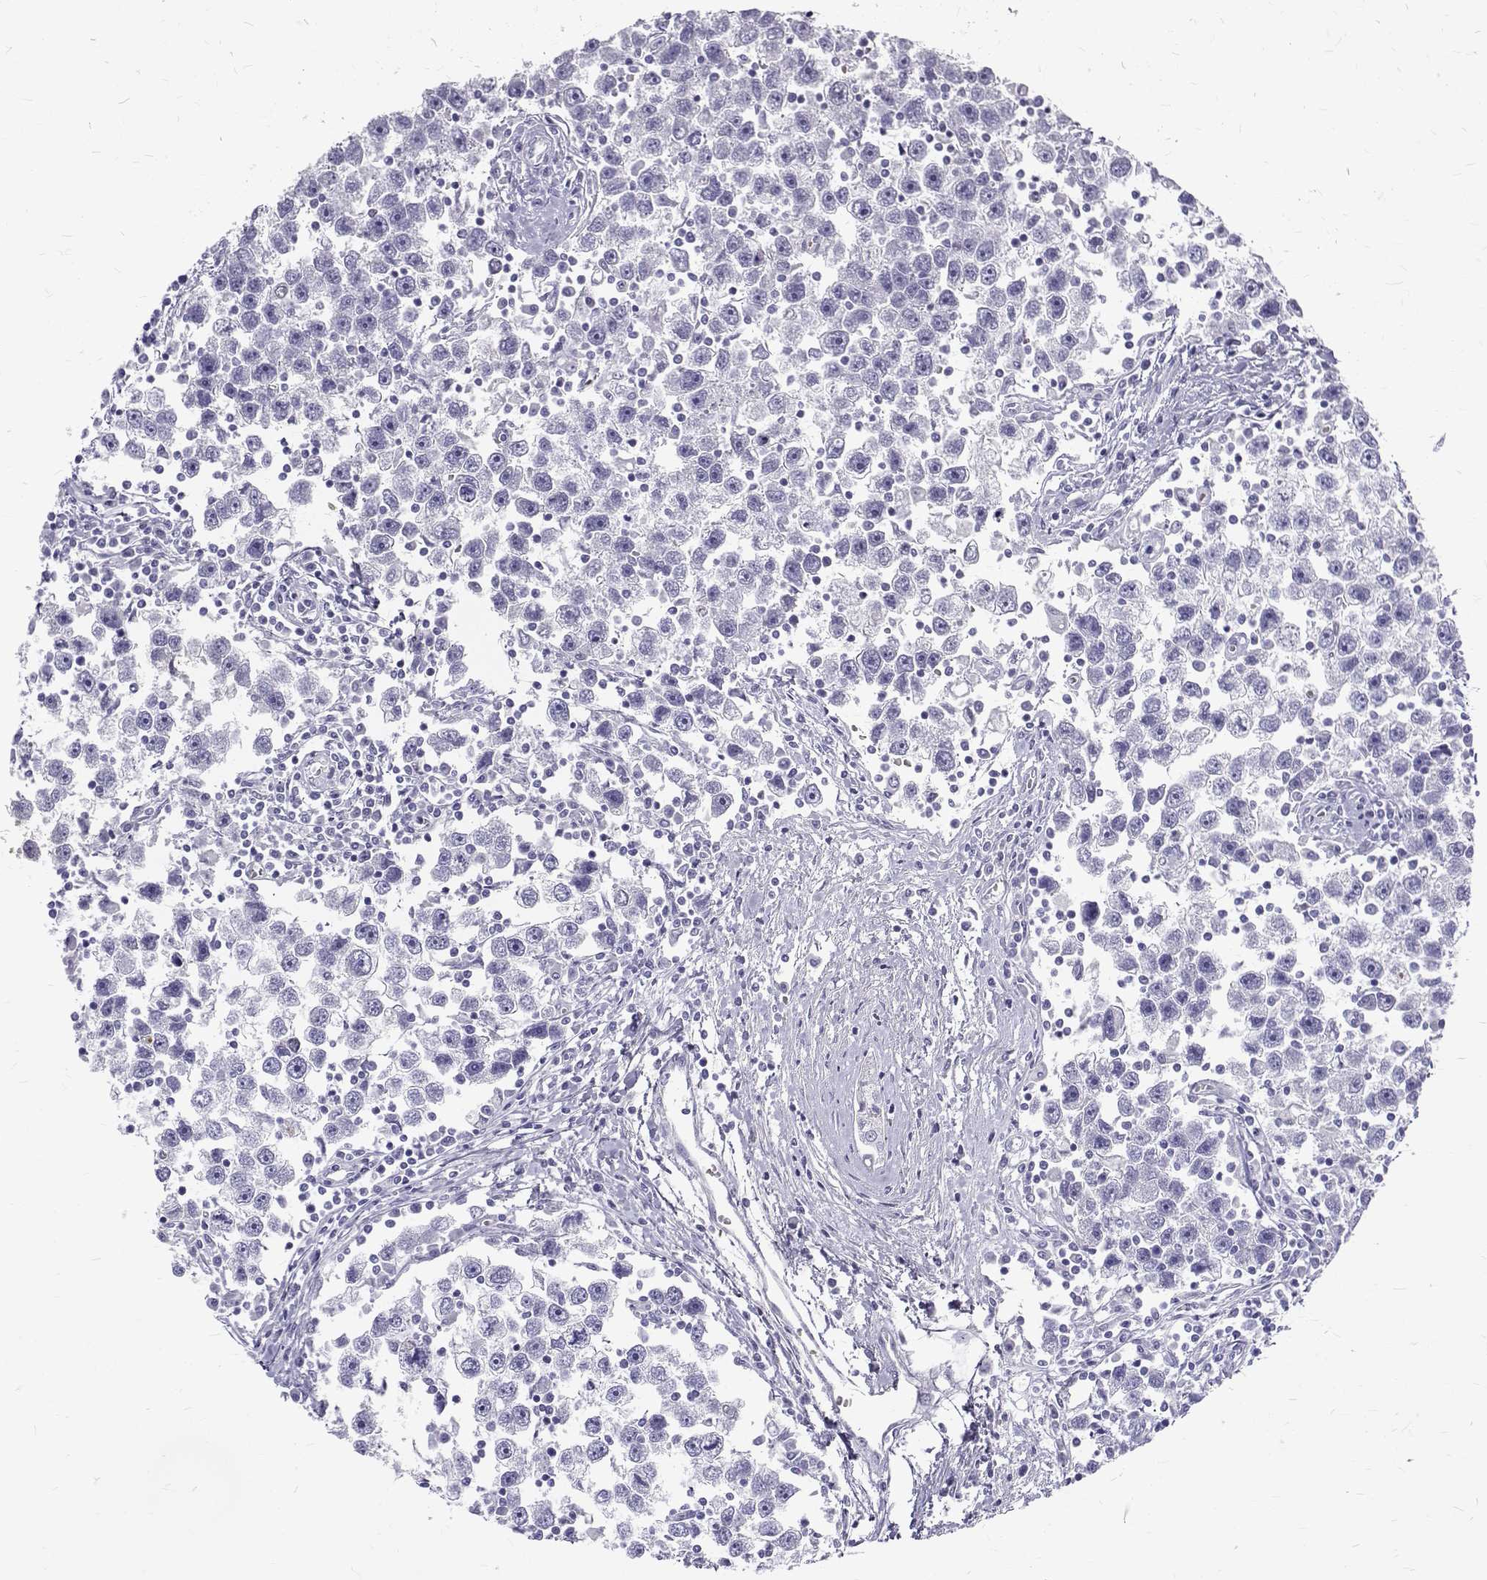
{"staining": {"intensity": "negative", "quantity": "none", "location": "none"}, "tissue": "testis cancer", "cell_type": "Tumor cells", "image_type": "cancer", "snomed": [{"axis": "morphology", "description": "Seminoma, NOS"}, {"axis": "topography", "description": "Testis"}], "caption": "An immunohistochemistry (IHC) micrograph of testis cancer (seminoma) is shown. There is no staining in tumor cells of testis cancer (seminoma).", "gene": "IGSF1", "patient": {"sex": "male", "age": 30}}